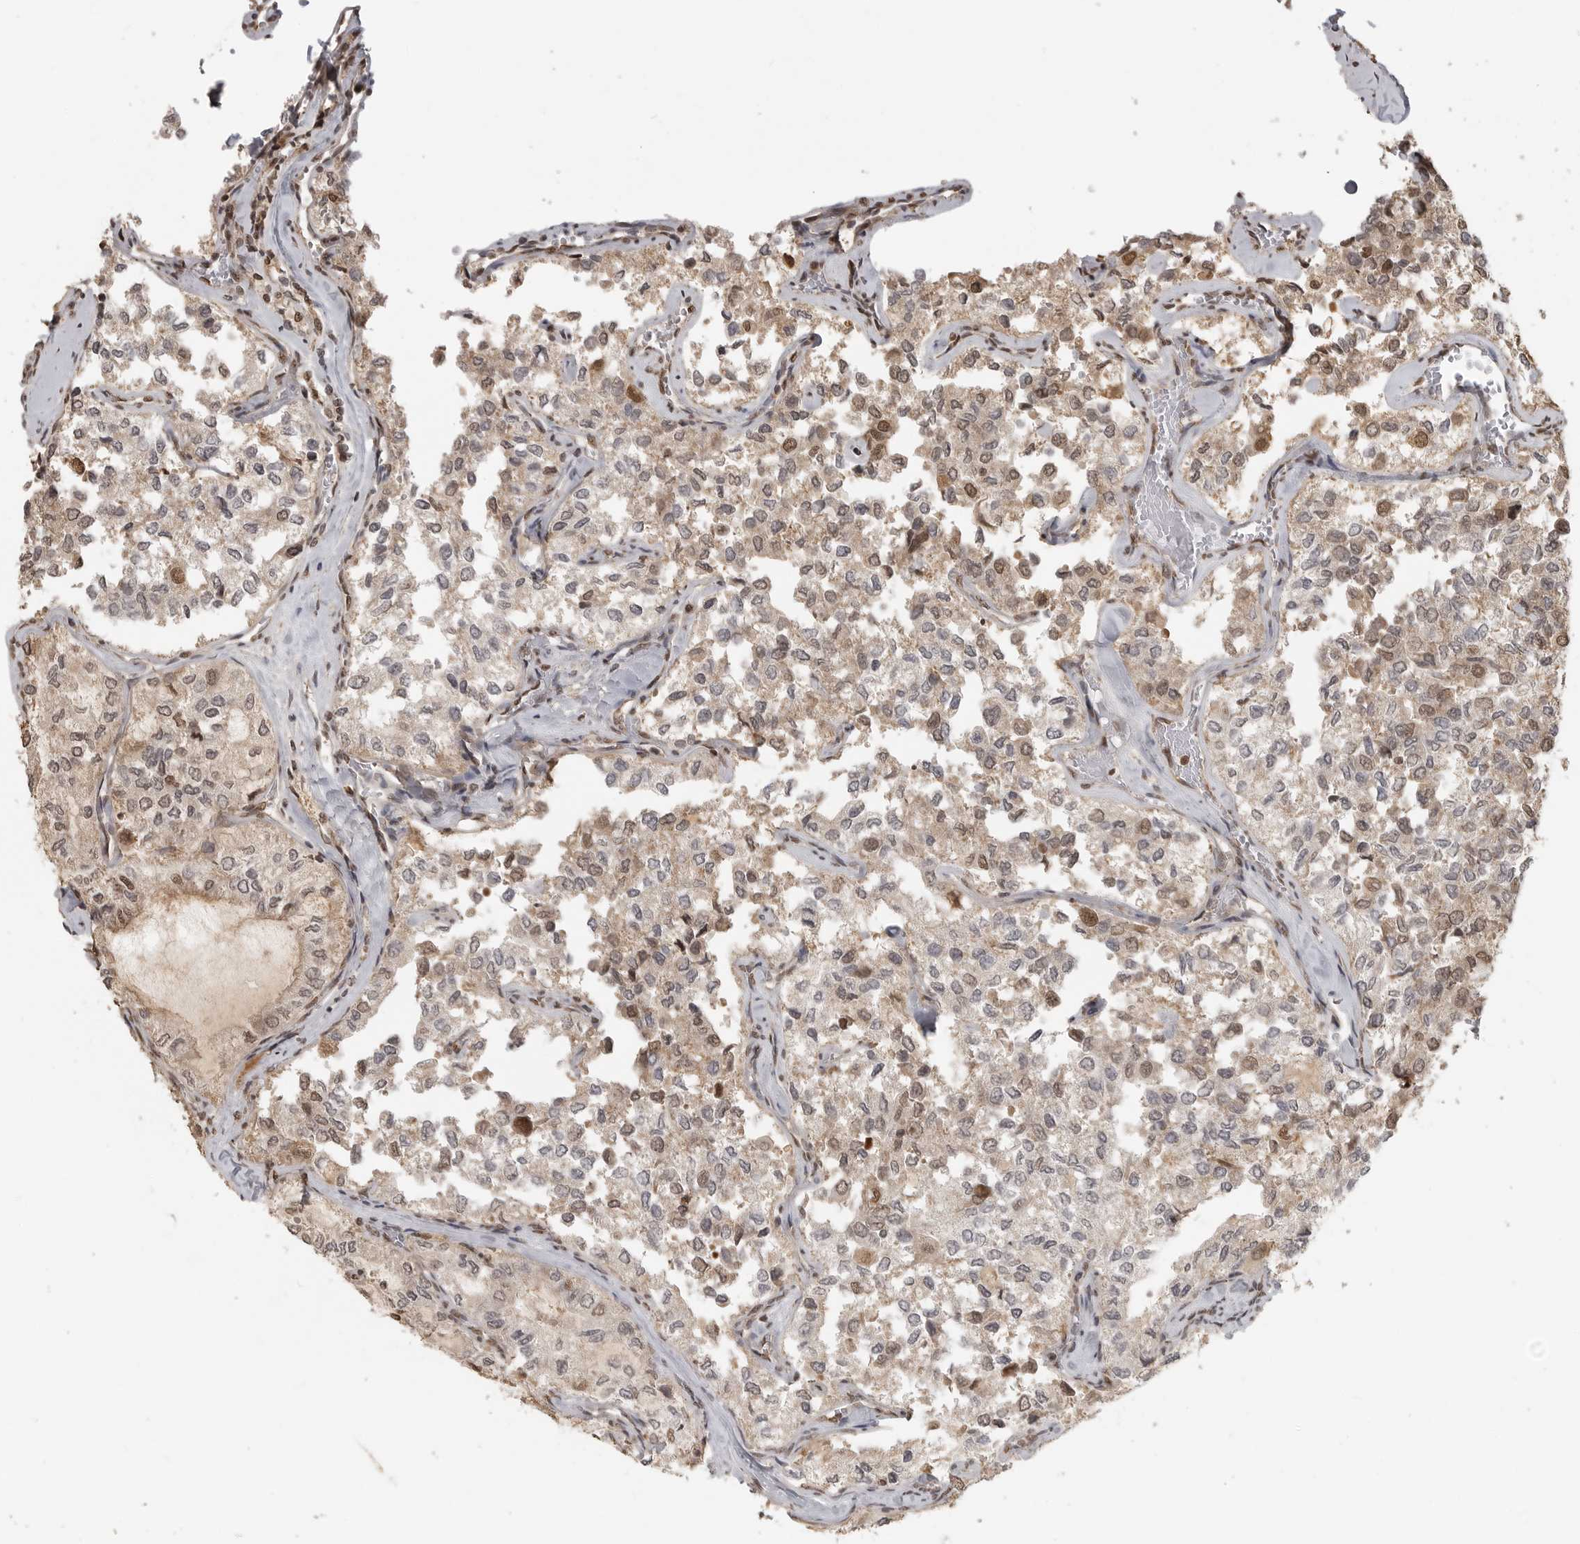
{"staining": {"intensity": "moderate", "quantity": "25%-75%", "location": "nuclear"}, "tissue": "thyroid cancer", "cell_type": "Tumor cells", "image_type": "cancer", "snomed": [{"axis": "morphology", "description": "Follicular adenoma carcinoma, NOS"}, {"axis": "topography", "description": "Thyroid gland"}], "caption": "About 25%-75% of tumor cells in human thyroid cancer demonstrate moderate nuclear protein expression as visualized by brown immunohistochemical staining.", "gene": "CLOCK", "patient": {"sex": "male", "age": 75}}